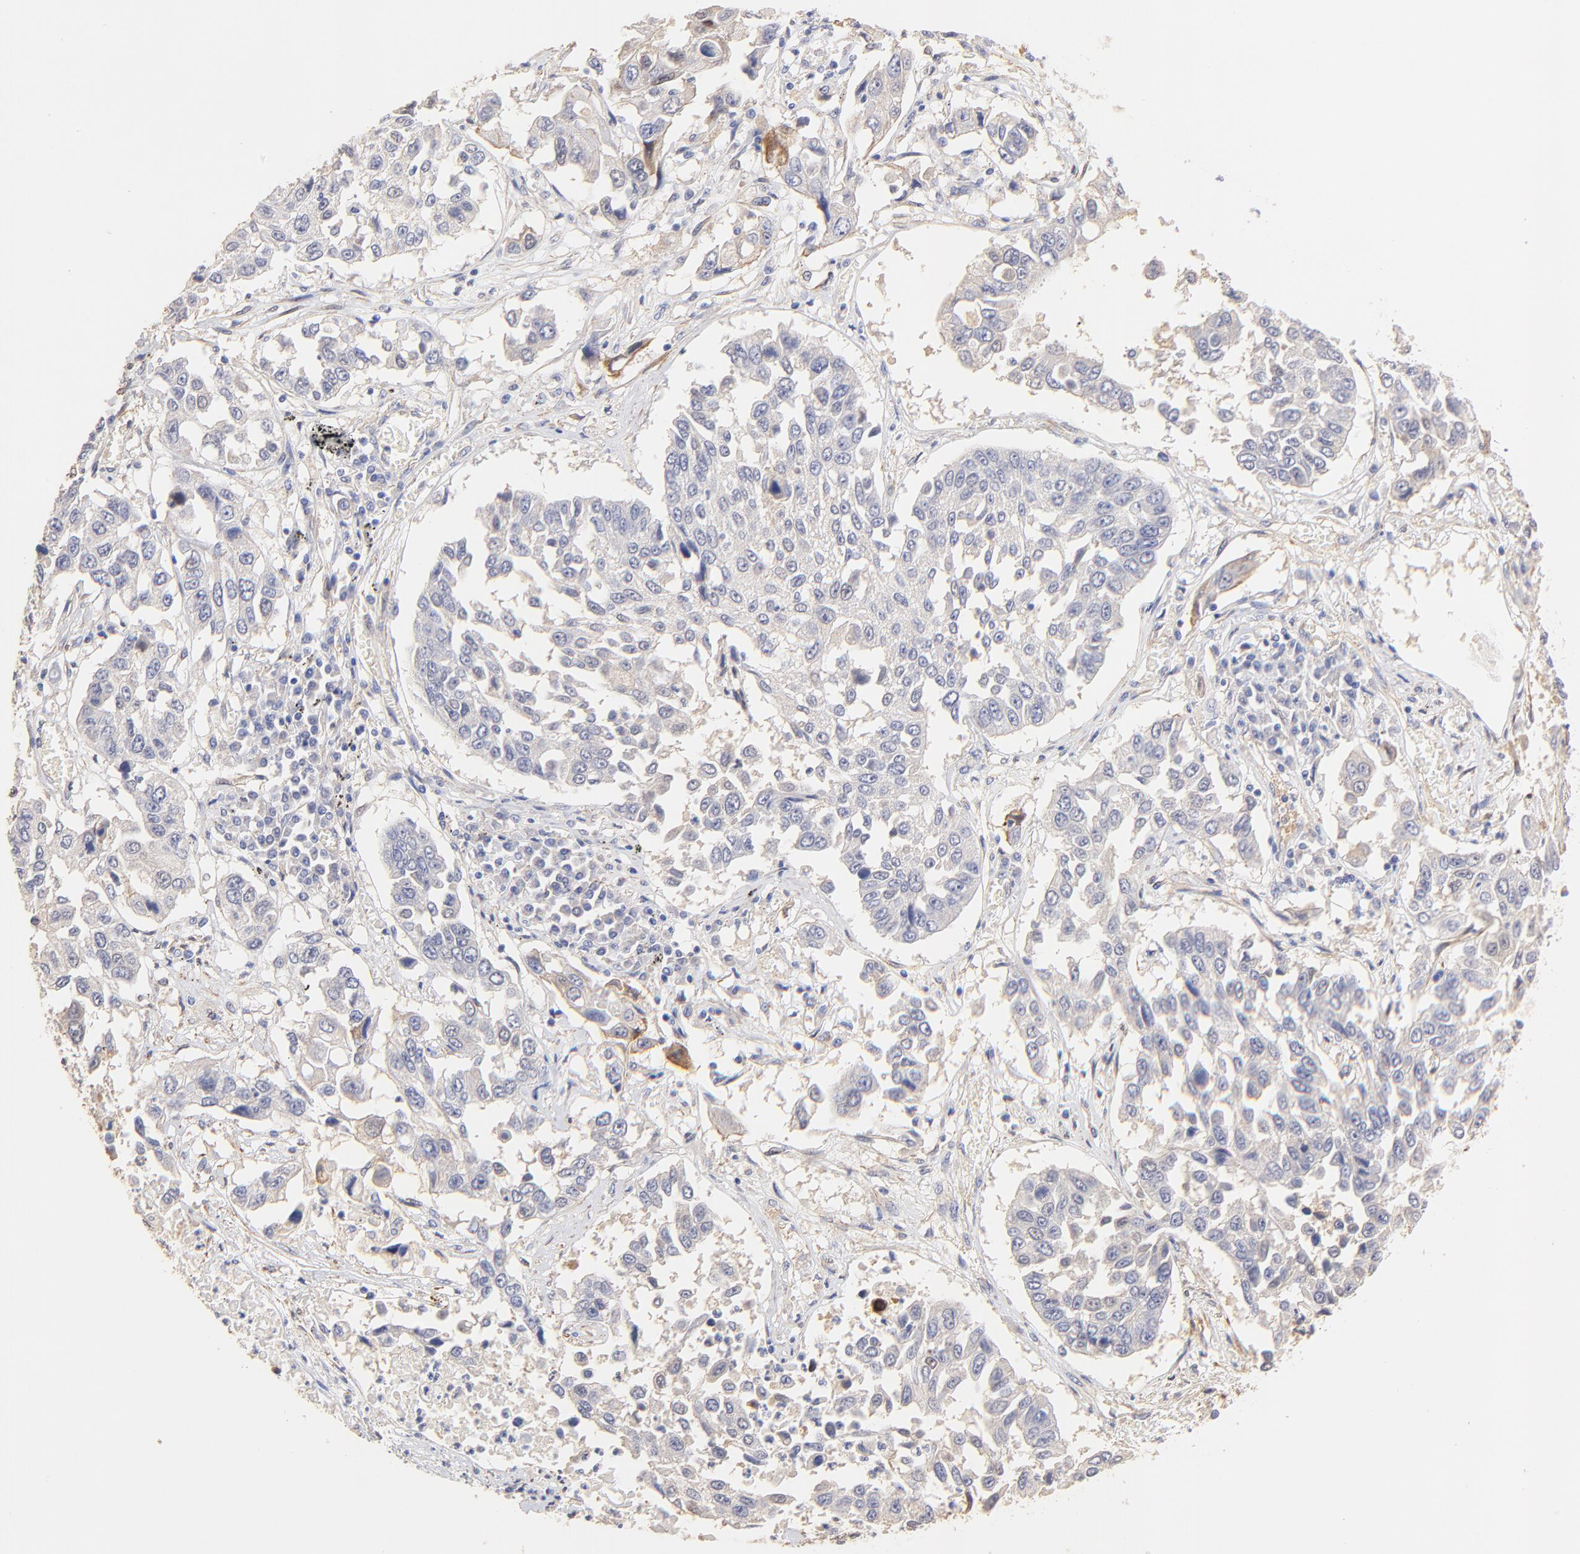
{"staining": {"intensity": "negative", "quantity": "none", "location": "none"}, "tissue": "lung cancer", "cell_type": "Tumor cells", "image_type": "cancer", "snomed": [{"axis": "morphology", "description": "Squamous cell carcinoma, NOS"}, {"axis": "topography", "description": "Lung"}], "caption": "DAB immunohistochemical staining of lung cancer exhibits no significant positivity in tumor cells. (DAB immunohistochemistry, high magnification).", "gene": "ACTRT1", "patient": {"sex": "male", "age": 71}}